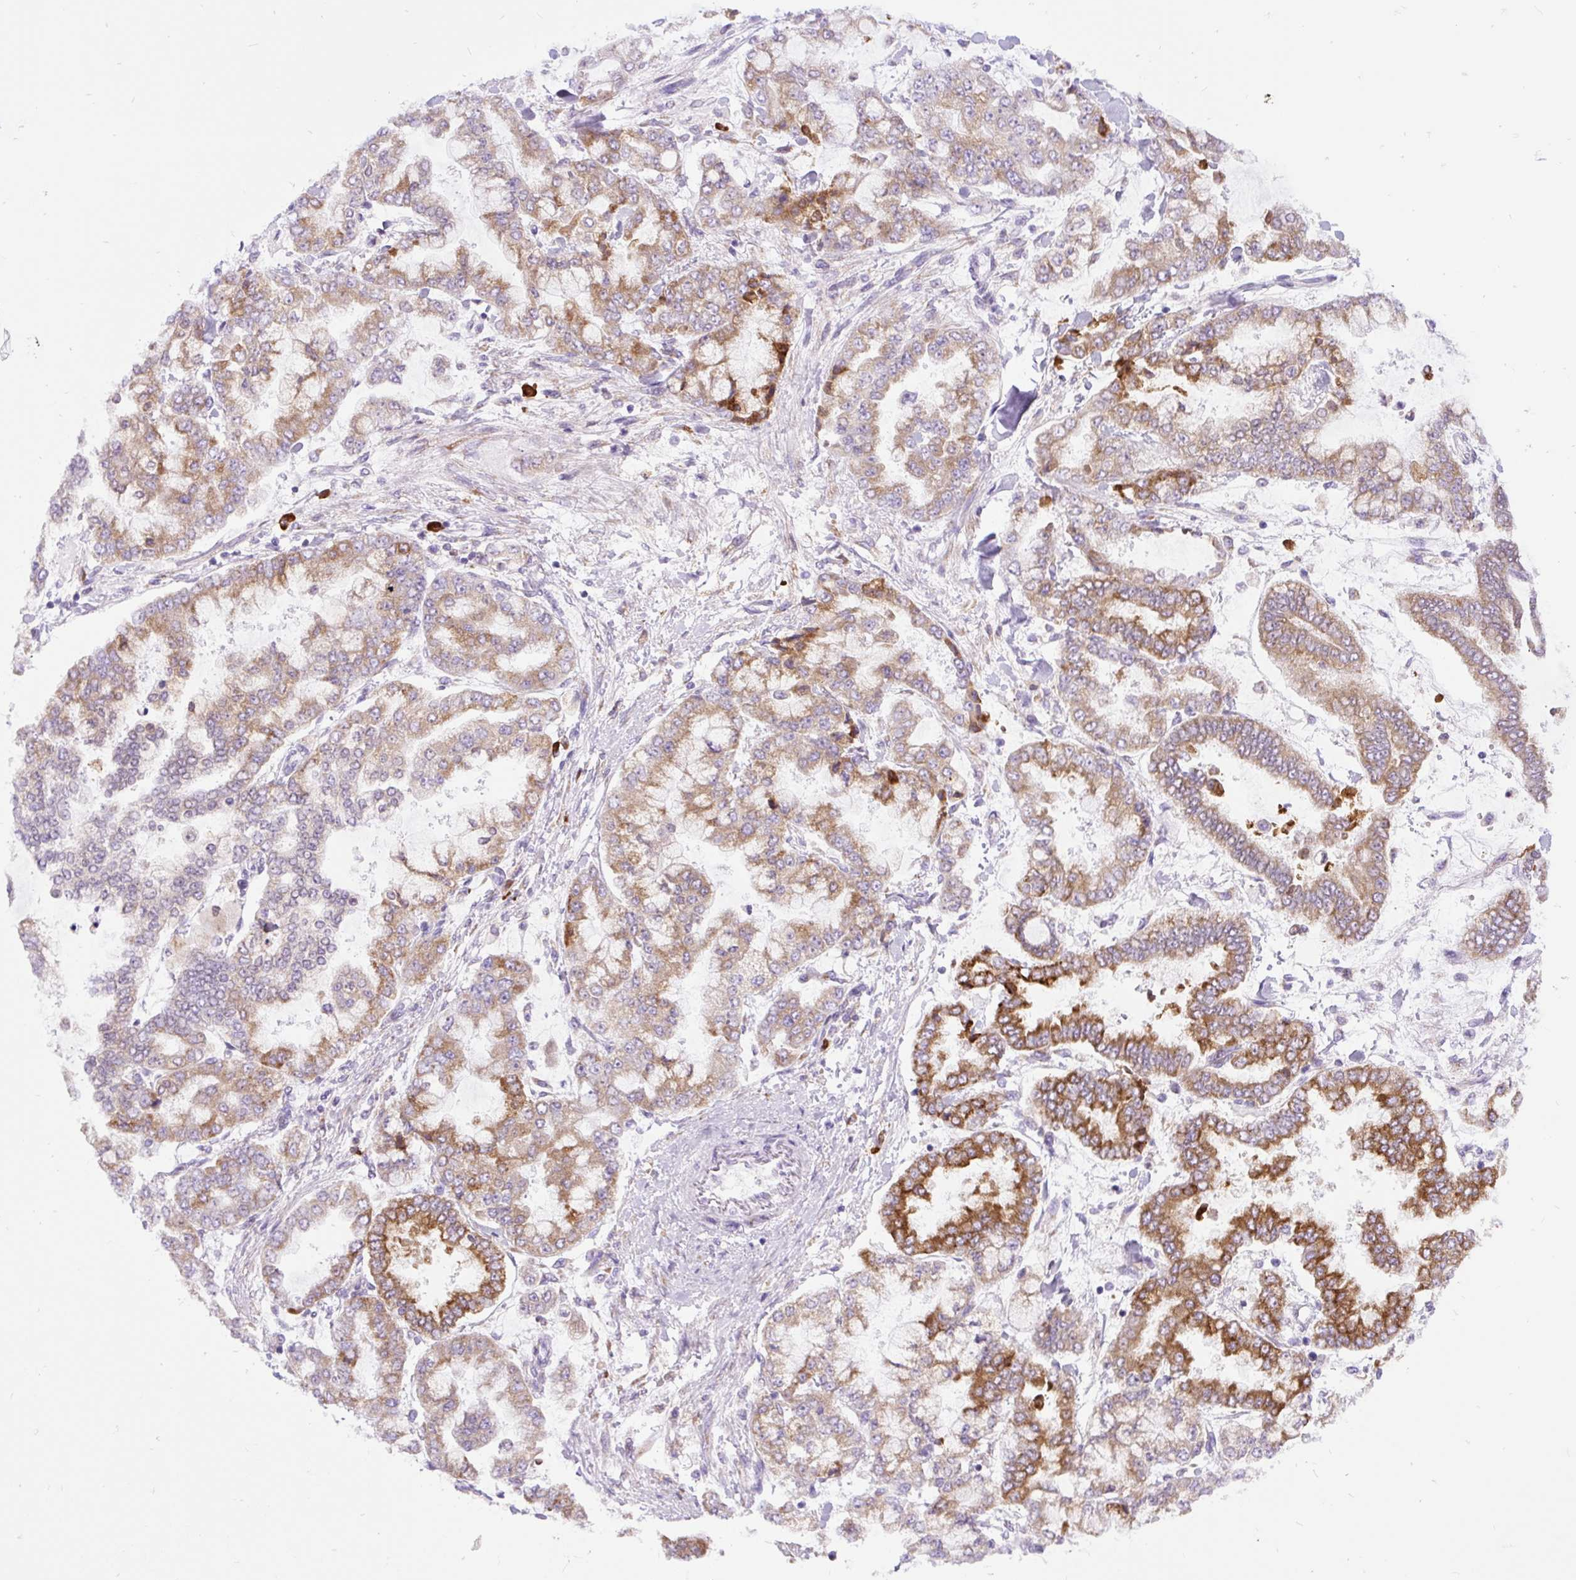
{"staining": {"intensity": "moderate", "quantity": ">75%", "location": "cytoplasmic/membranous"}, "tissue": "stomach cancer", "cell_type": "Tumor cells", "image_type": "cancer", "snomed": [{"axis": "morphology", "description": "Normal tissue, NOS"}, {"axis": "morphology", "description": "Adenocarcinoma, NOS"}, {"axis": "topography", "description": "Stomach, upper"}, {"axis": "topography", "description": "Stomach"}], "caption": "Human stomach cancer stained for a protein (brown) shows moderate cytoplasmic/membranous positive positivity in about >75% of tumor cells.", "gene": "DDOST", "patient": {"sex": "male", "age": 76}}